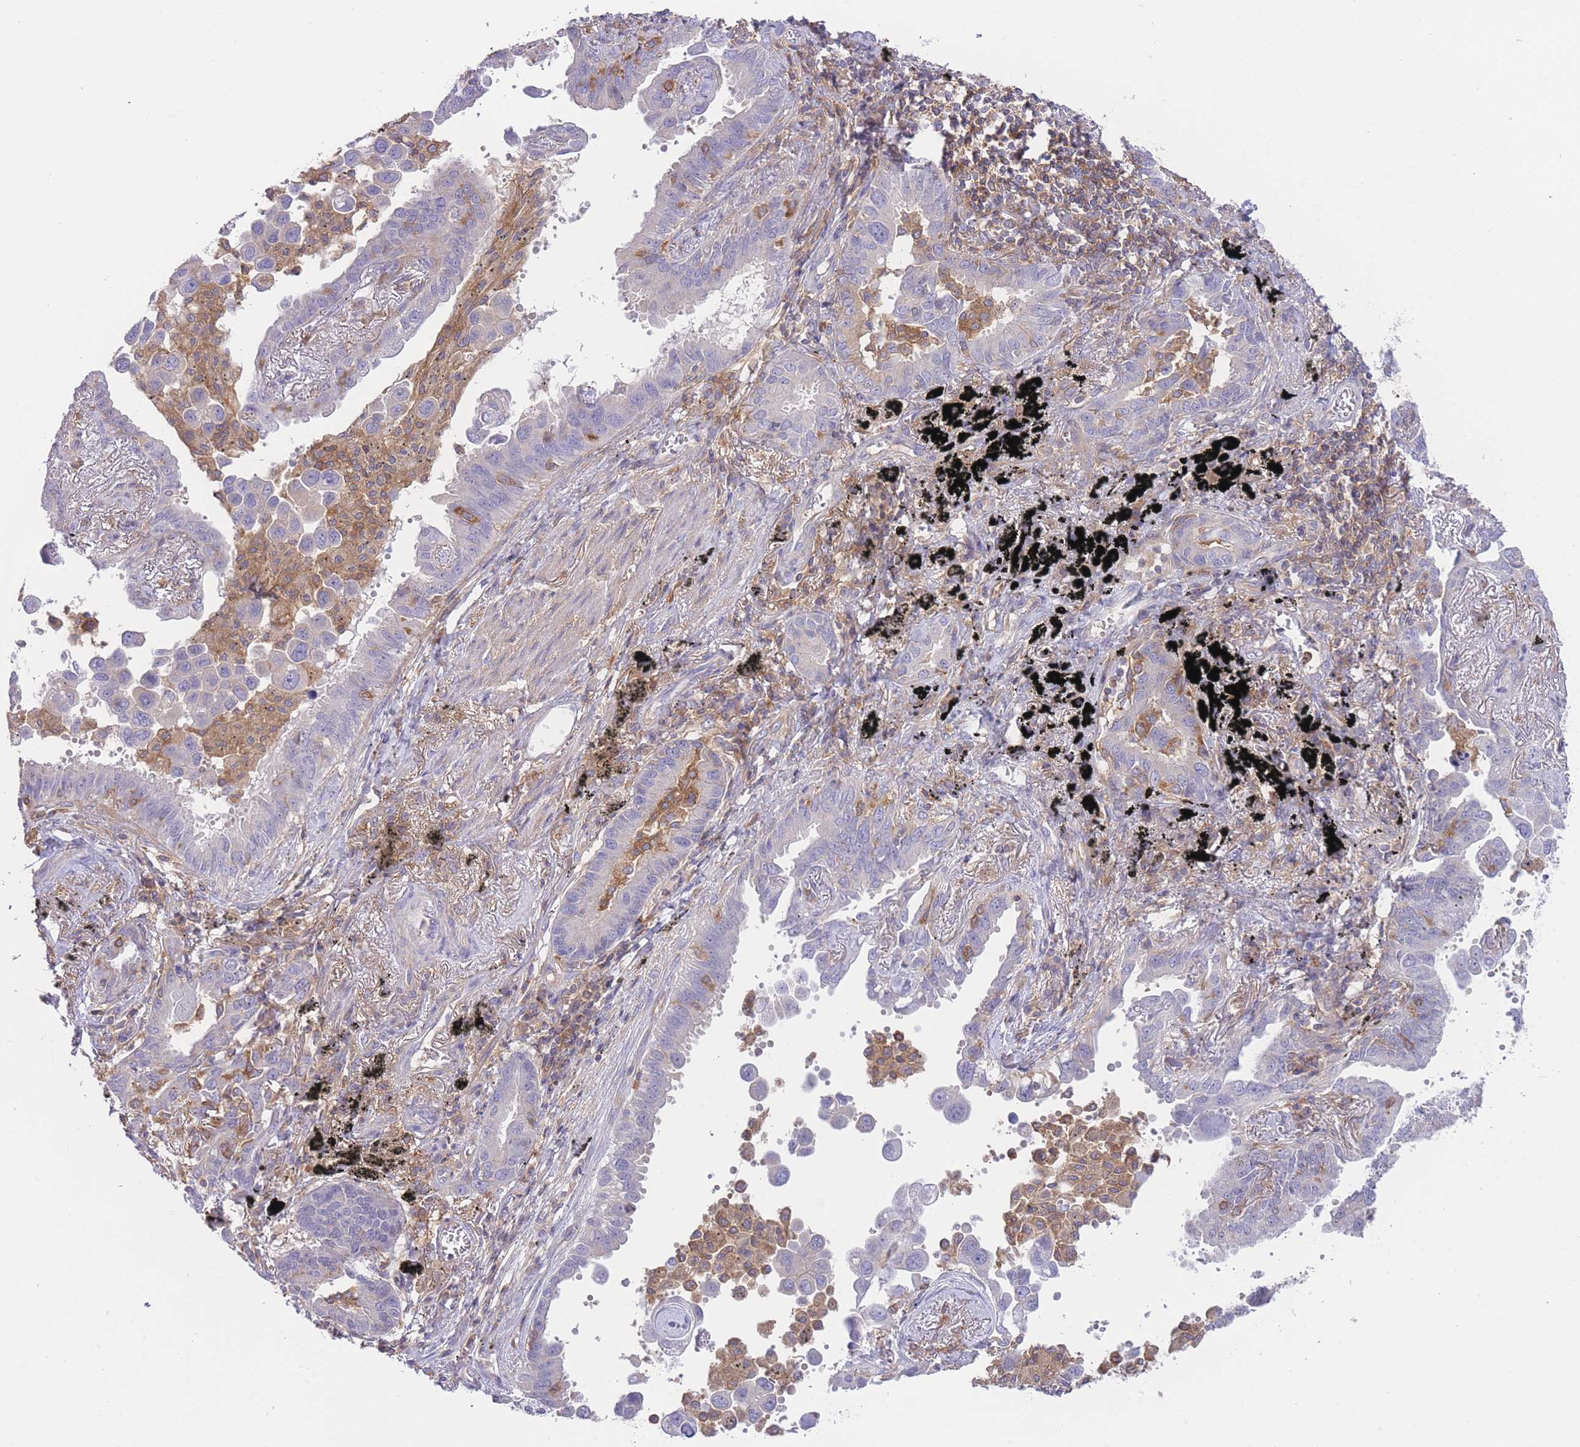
{"staining": {"intensity": "negative", "quantity": "none", "location": "none"}, "tissue": "lung cancer", "cell_type": "Tumor cells", "image_type": "cancer", "snomed": [{"axis": "morphology", "description": "Adenocarcinoma, NOS"}, {"axis": "topography", "description": "Lung"}], "caption": "Immunohistochemistry (IHC) of lung cancer displays no positivity in tumor cells.", "gene": "PRKAR1A", "patient": {"sex": "male", "age": 67}}